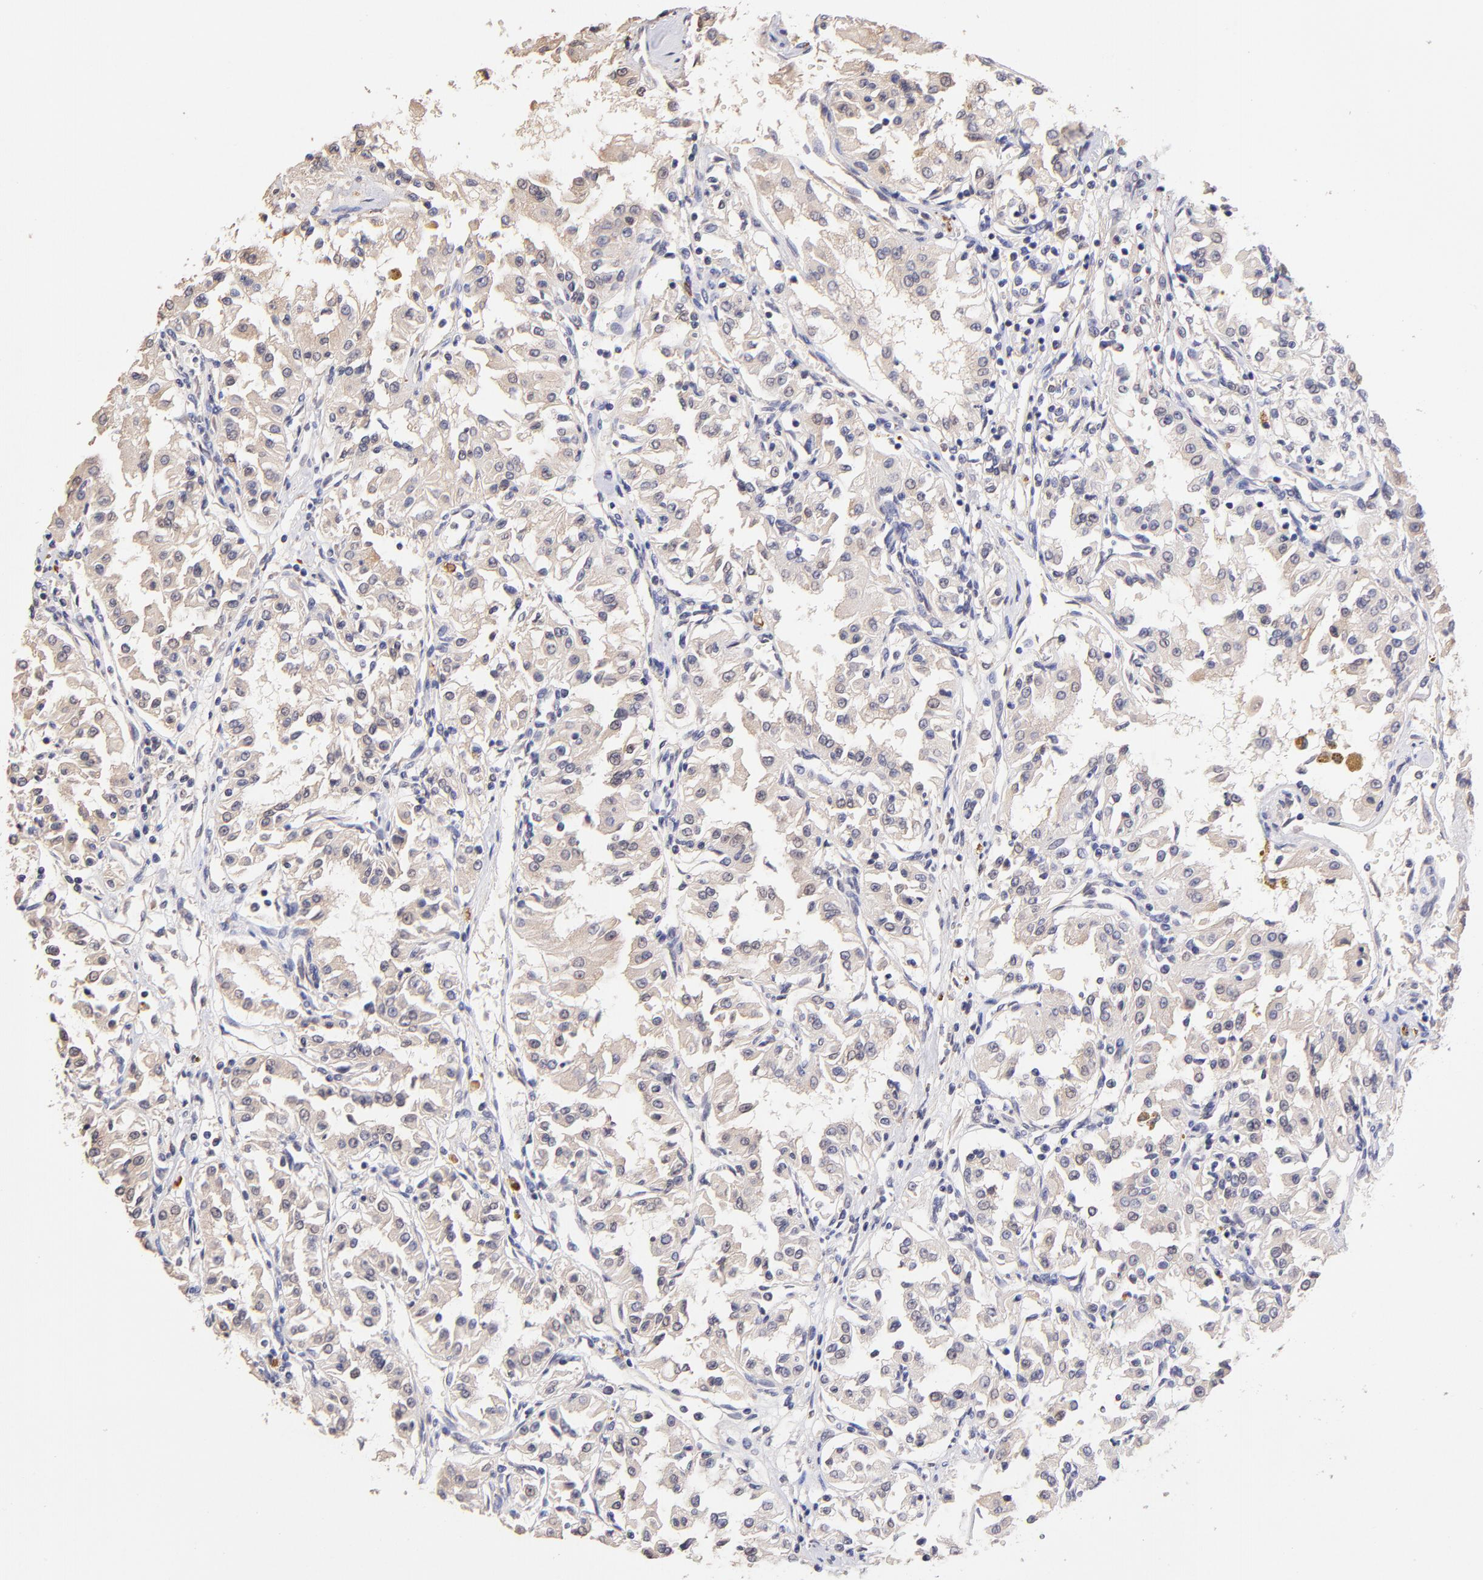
{"staining": {"intensity": "weak", "quantity": "25%-75%", "location": "cytoplasmic/membranous"}, "tissue": "renal cancer", "cell_type": "Tumor cells", "image_type": "cancer", "snomed": [{"axis": "morphology", "description": "Adenocarcinoma, NOS"}, {"axis": "topography", "description": "Kidney"}], "caption": "Renal cancer (adenocarcinoma) stained for a protein demonstrates weak cytoplasmic/membranous positivity in tumor cells.", "gene": "RNASEL", "patient": {"sex": "male", "age": 78}}